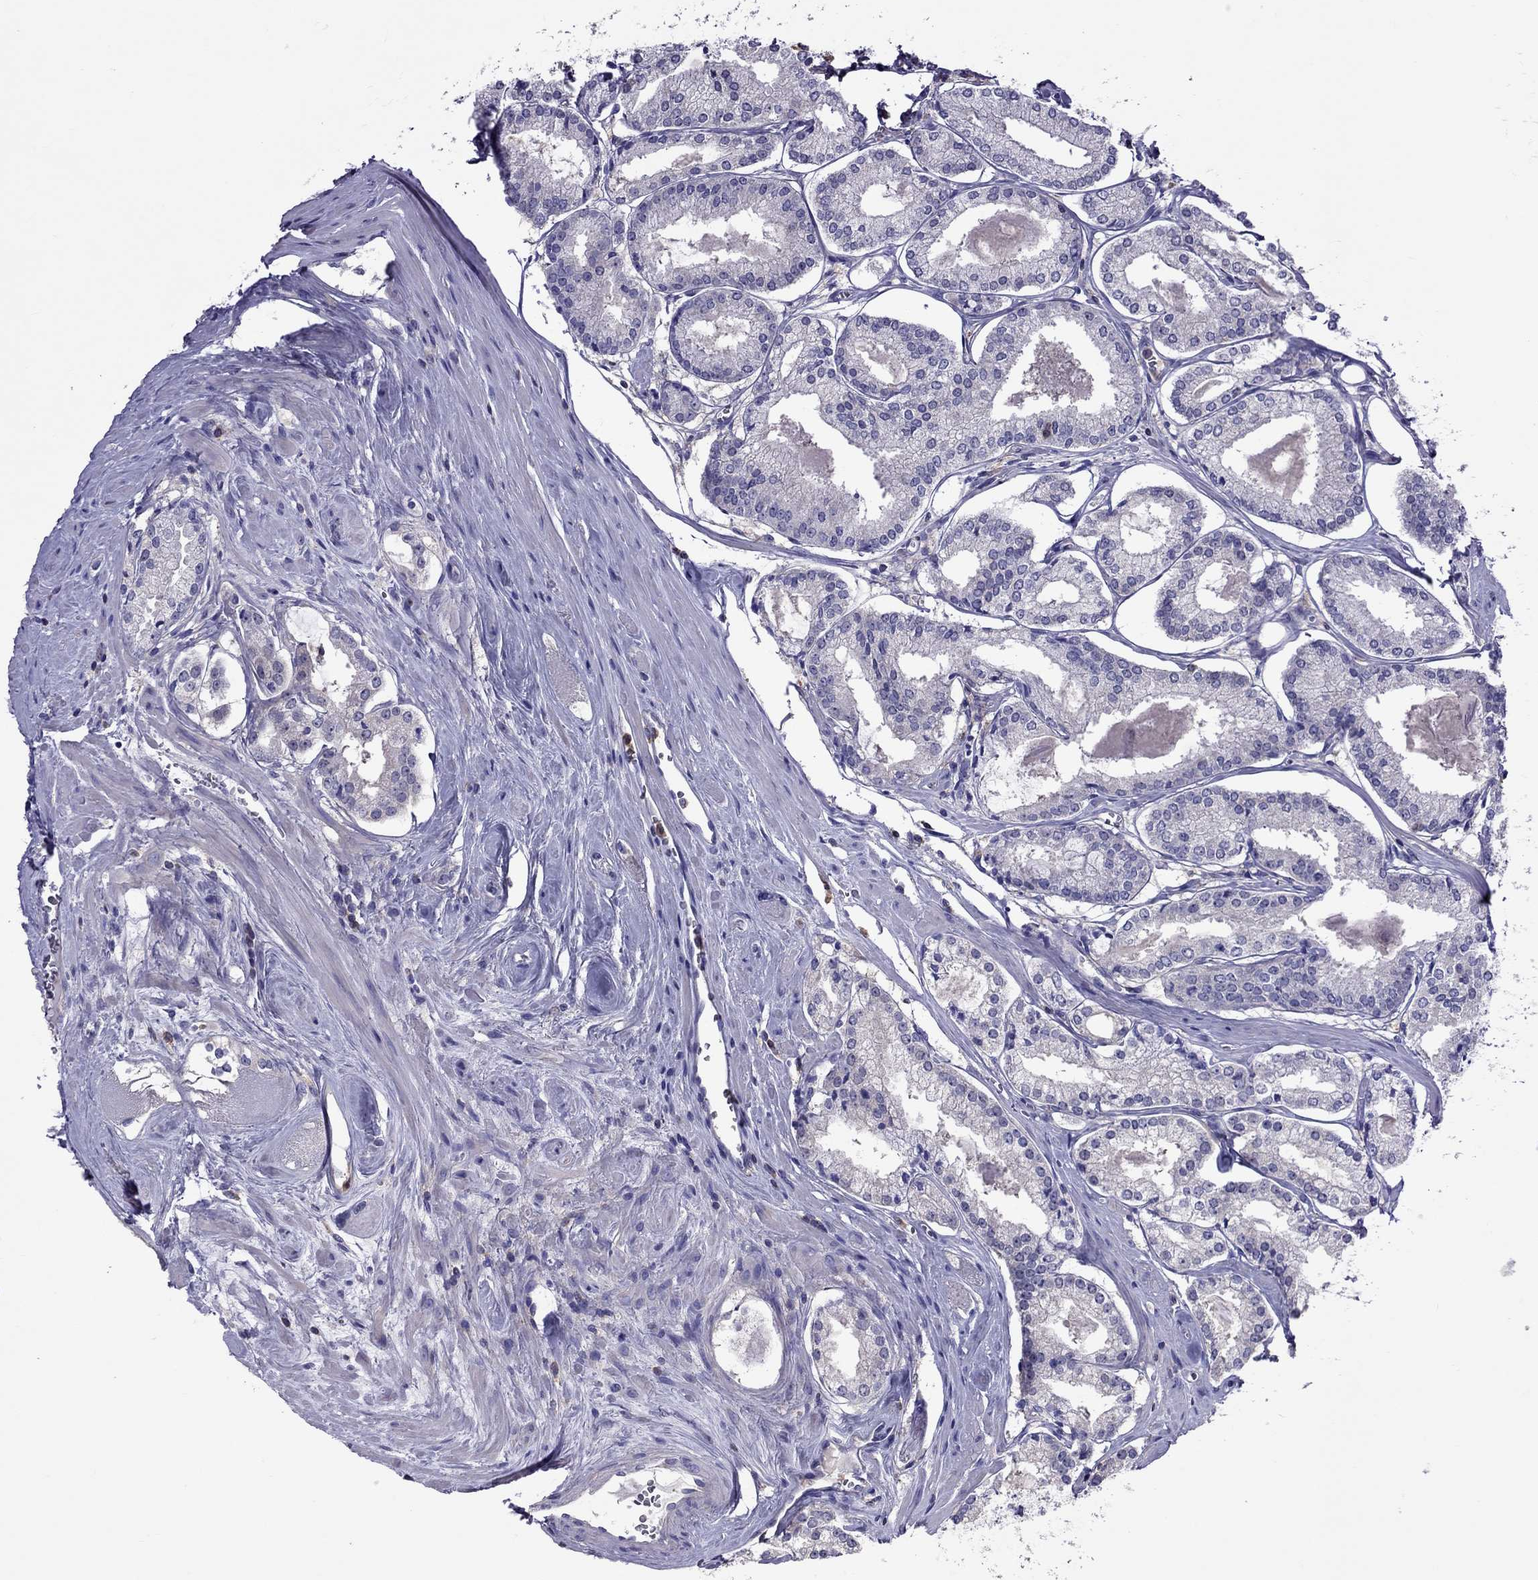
{"staining": {"intensity": "negative", "quantity": "none", "location": "none"}, "tissue": "prostate cancer", "cell_type": "Tumor cells", "image_type": "cancer", "snomed": [{"axis": "morphology", "description": "Adenocarcinoma, NOS"}, {"axis": "topography", "description": "Prostate"}], "caption": "Tumor cells are negative for protein expression in human prostate cancer.", "gene": "TEX22", "patient": {"sex": "male", "age": 72}}